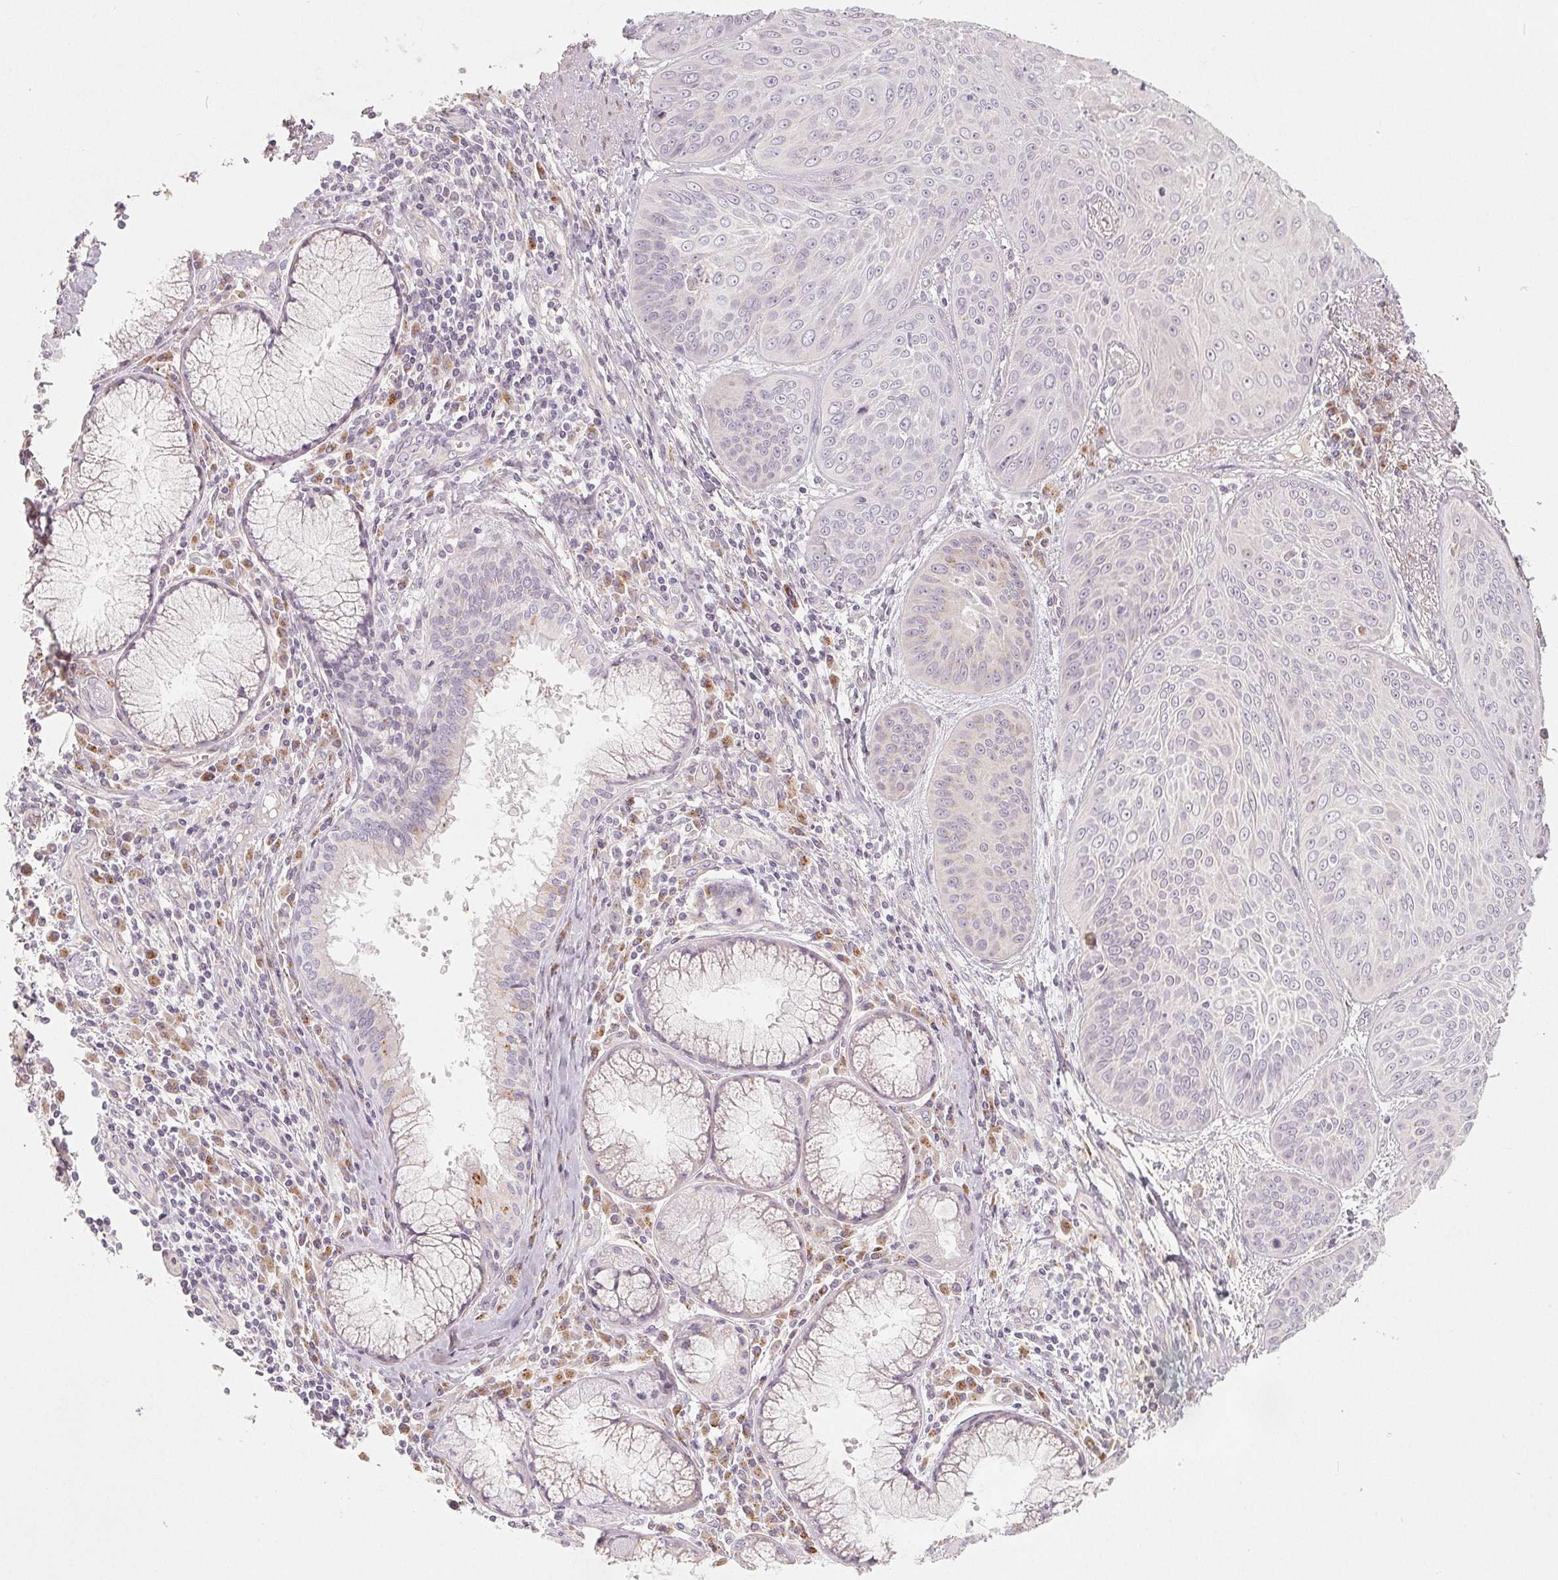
{"staining": {"intensity": "negative", "quantity": "none", "location": "none"}, "tissue": "lung cancer", "cell_type": "Tumor cells", "image_type": "cancer", "snomed": [{"axis": "morphology", "description": "Squamous cell carcinoma, NOS"}, {"axis": "topography", "description": "Lung"}], "caption": "Immunohistochemical staining of human lung cancer shows no significant staining in tumor cells.", "gene": "TMSB15B", "patient": {"sex": "male", "age": 74}}